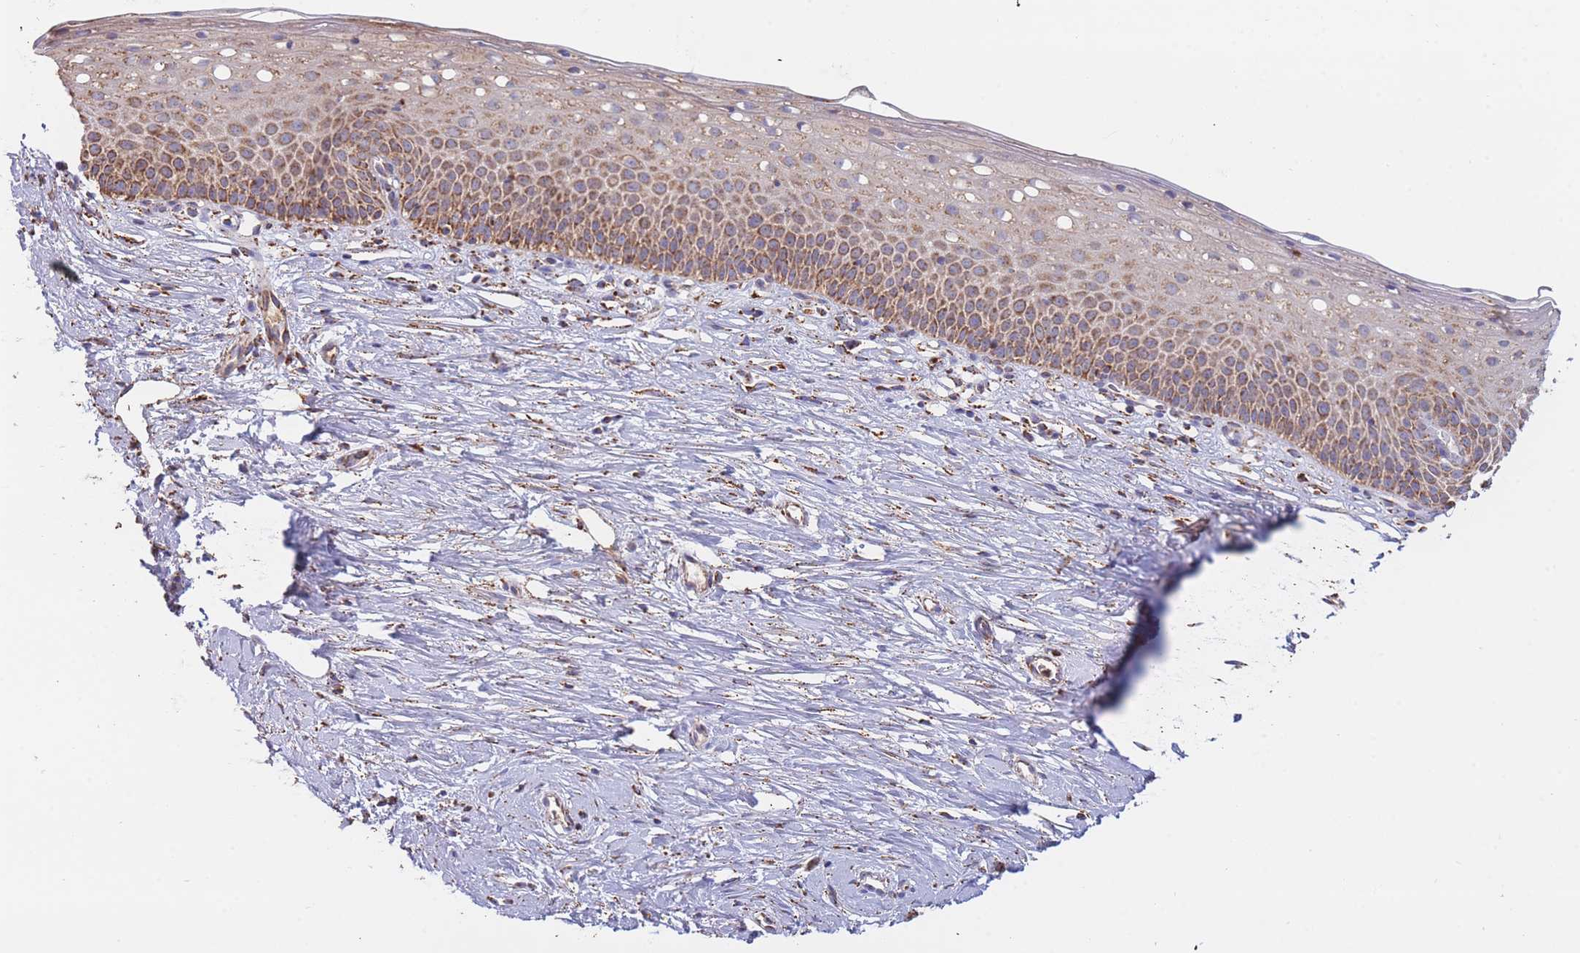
{"staining": {"intensity": "moderate", "quantity": ">75%", "location": "cytoplasmic/membranous"}, "tissue": "cervix", "cell_type": "Glandular cells", "image_type": "normal", "snomed": [{"axis": "morphology", "description": "Normal tissue, NOS"}, {"axis": "topography", "description": "Cervix"}], "caption": "Protein expression analysis of unremarkable cervix shows moderate cytoplasmic/membranous expression in about >75% of glandular cells.", "gene": "MRPL17", "patient": {"sex": "female", "age": 57}}